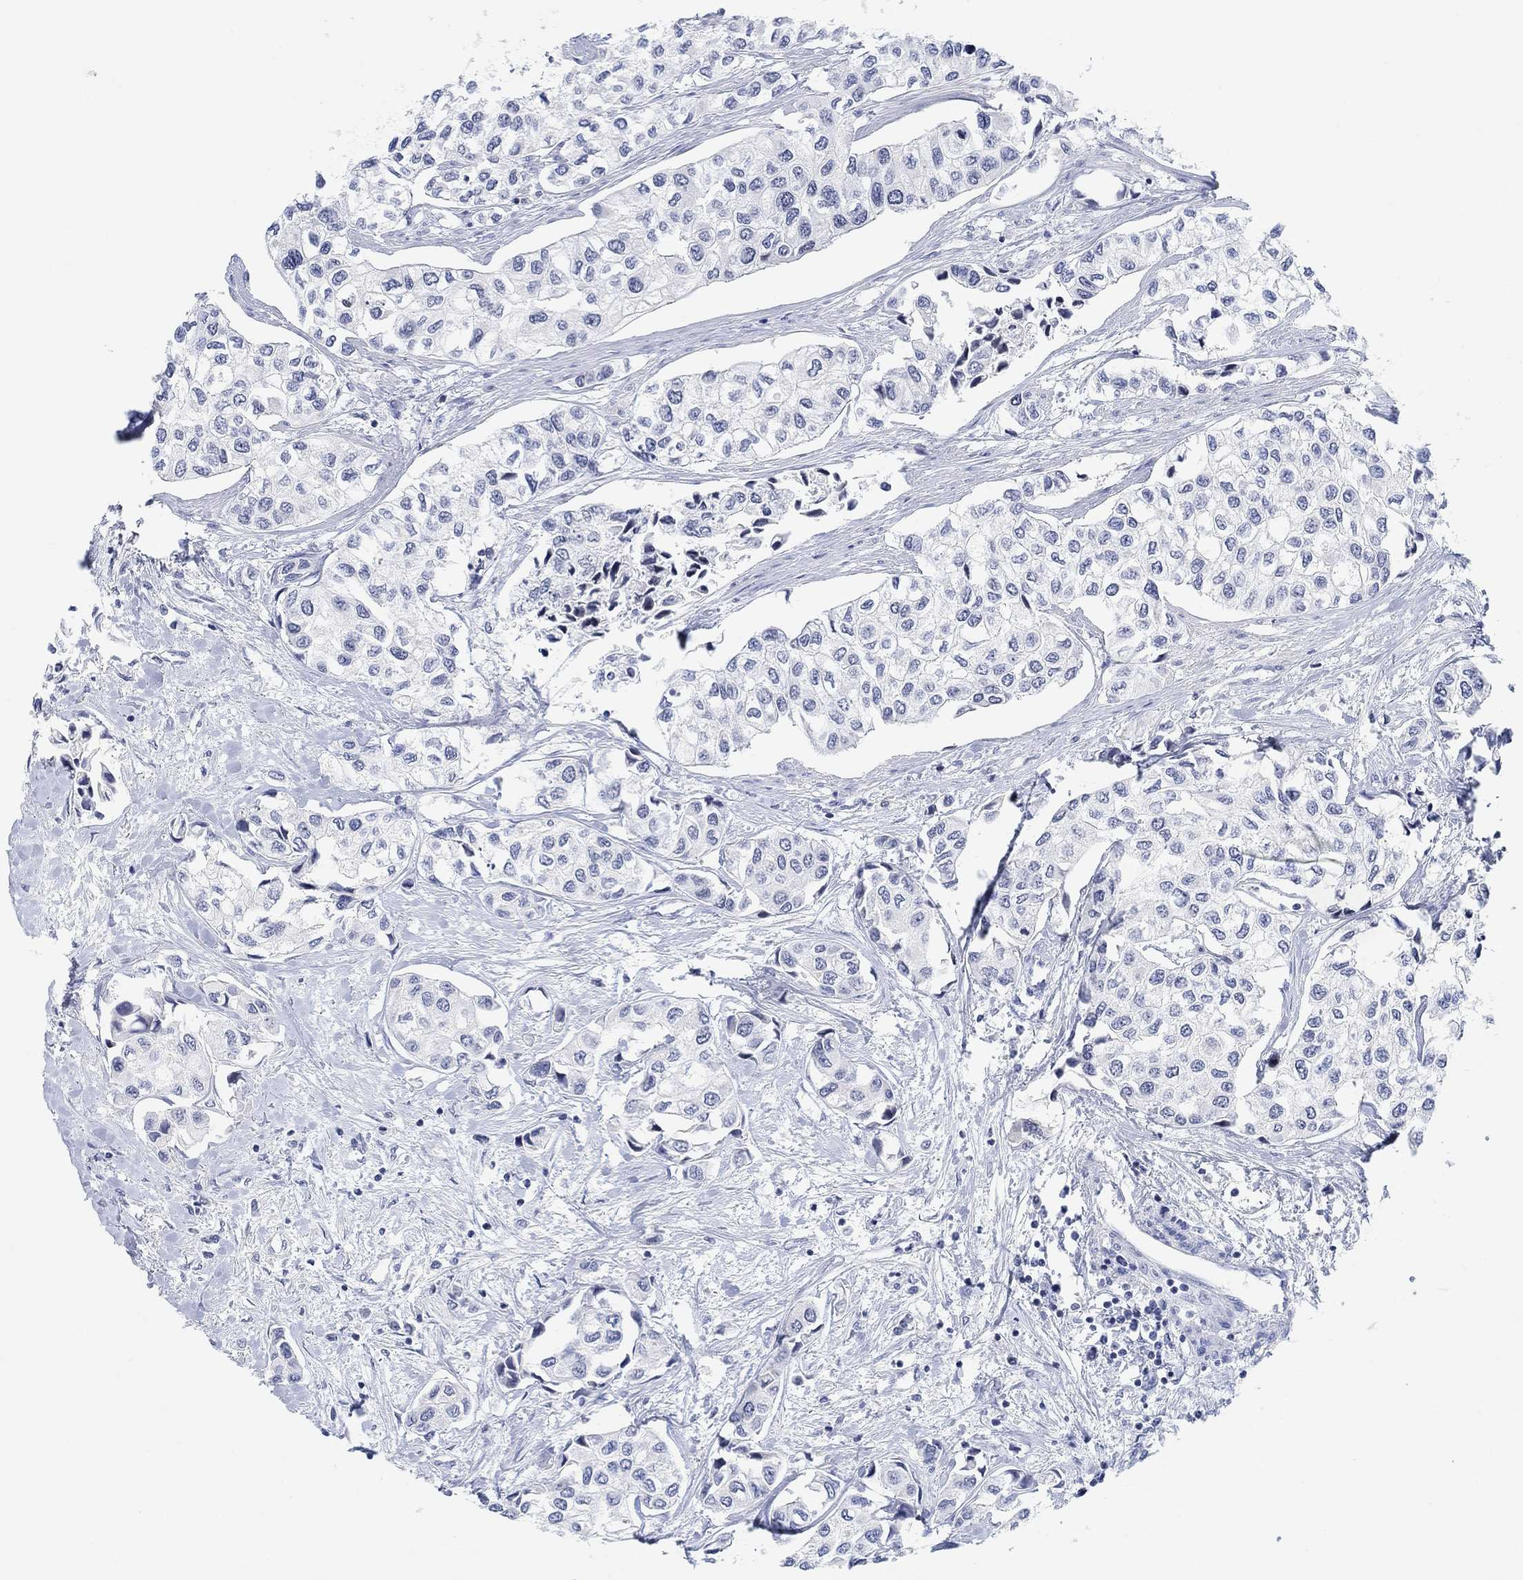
{"staining": {"intensity": "negative", "quantity": "none", "location": "none"}, "tissue": "urothelial cancer", "cell_type": "Tumor cells", "image_type": "cancer", "snomed": [{"axis": "morphology", "description": "Urothelial carcinoma, High grade"}, {"axis": "topography", "description": "Urinary bladder"}], "caption": "An IHC micrograph of urothelial carcinoma (high-grade) is shown. There is no staining in tumor cells of urothelial carcinoma (high-grade). (DAB IHC with hematoxylin counter stain).", "gene": "ATP6V1E2", "patient": {"sex": "male", "age": 73}}